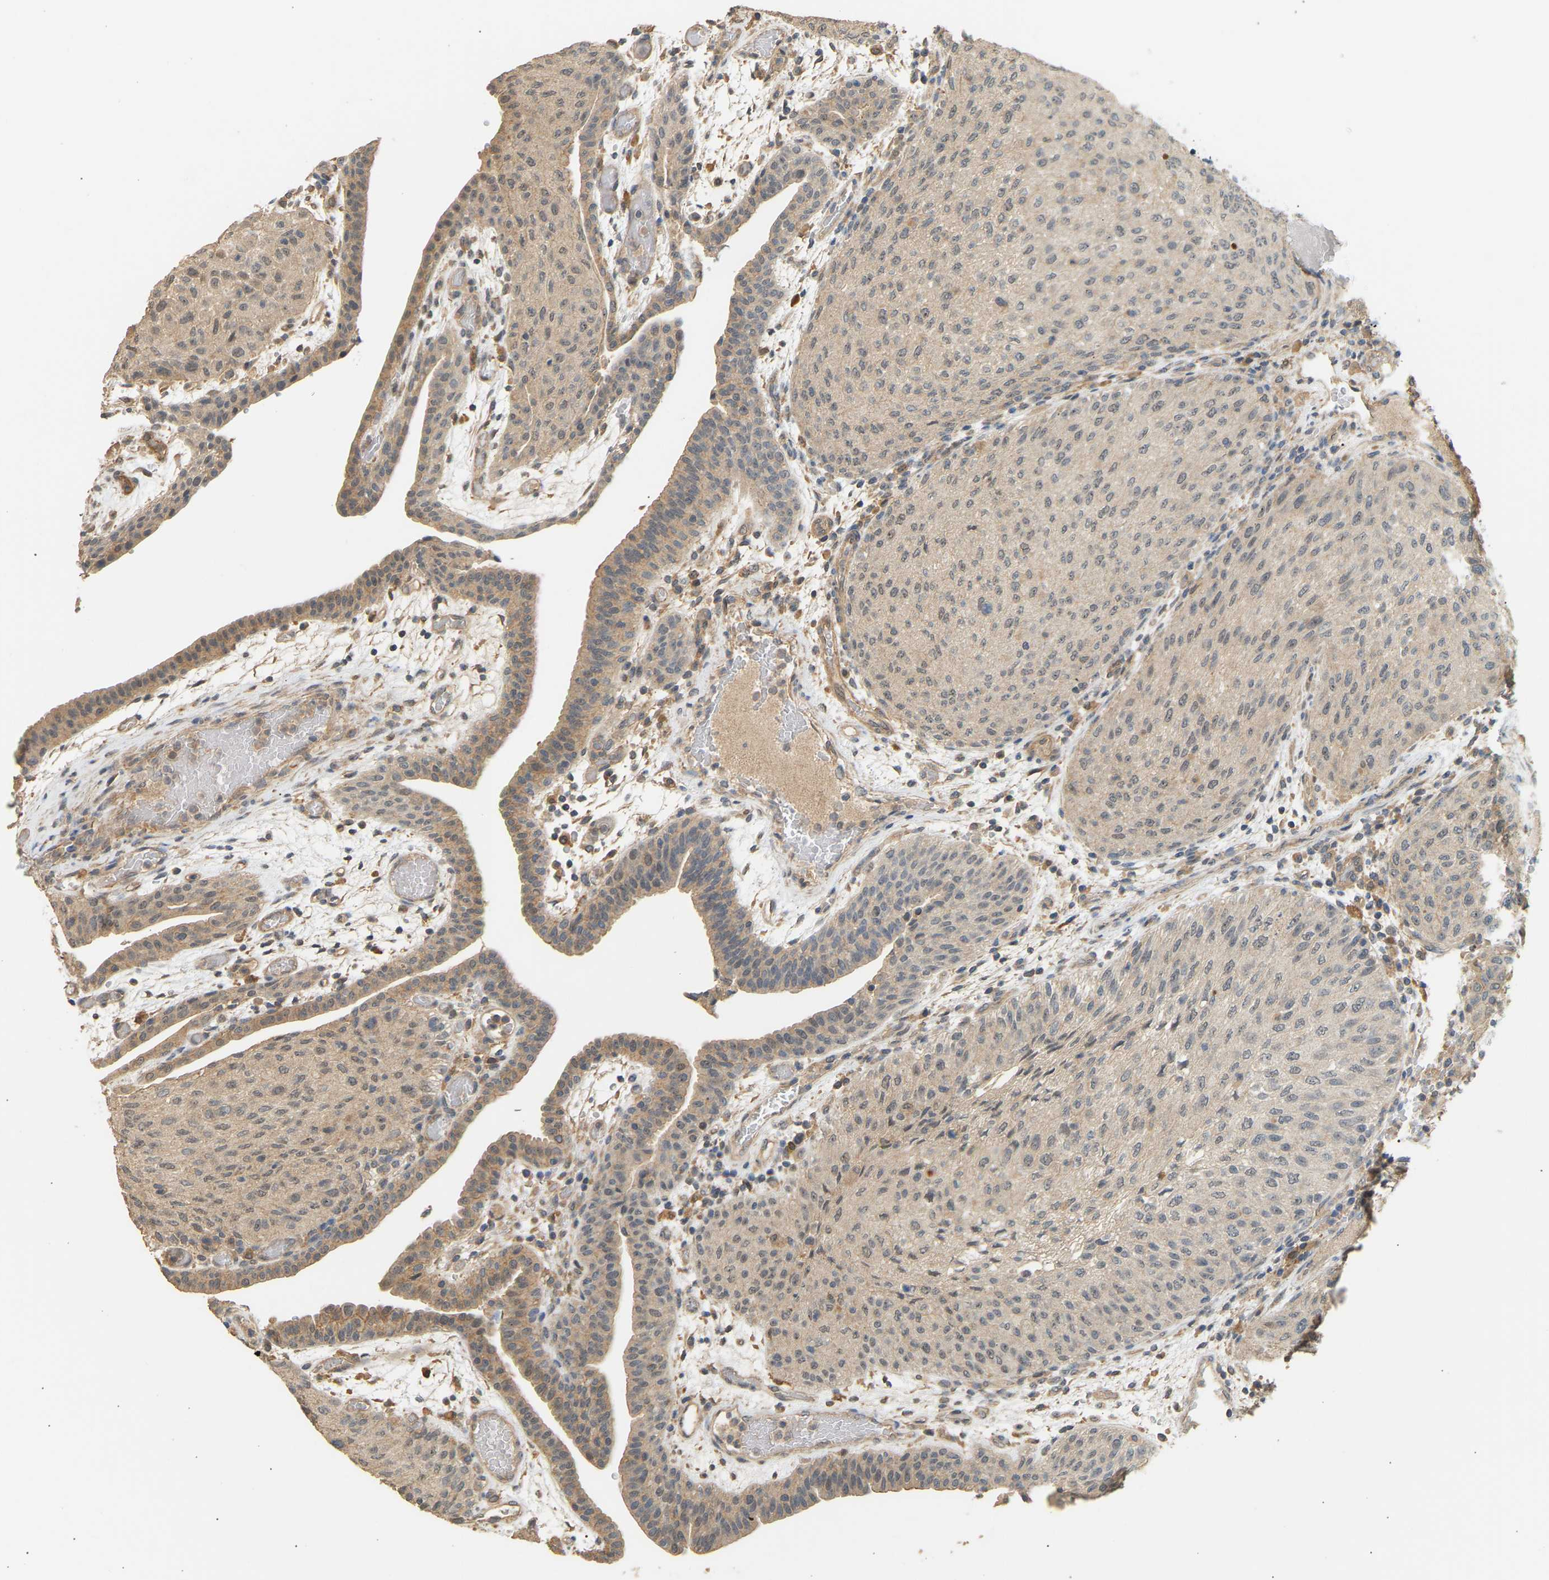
{"staining": {"intensity": "moderate", "quantity": "25%-75%", "location": "cytoplasmic/membranous,nuclear"}, "tissue": "urothelial cancer", "cell_type": "Tumor cells", "image_type": "cancer", "snomed": [{"axis": "morphology", "description": "Urothelial carcinoma, Low grade"}, {"axis": "morphology", "description": "Urothelial carcinoma, High grade"}, {"axis": "topography", "description": "Urinary bladder"}], "caption": "Immunohistochemical staining of low-grade urothelial carcinoma reveals medium levels of moderate cytoplasmic/membranous and nuclear staining in approximately 25%-75% of tumor cells.", "gene": "RGL1", "patient": {"sex": "male", "age": 35}}